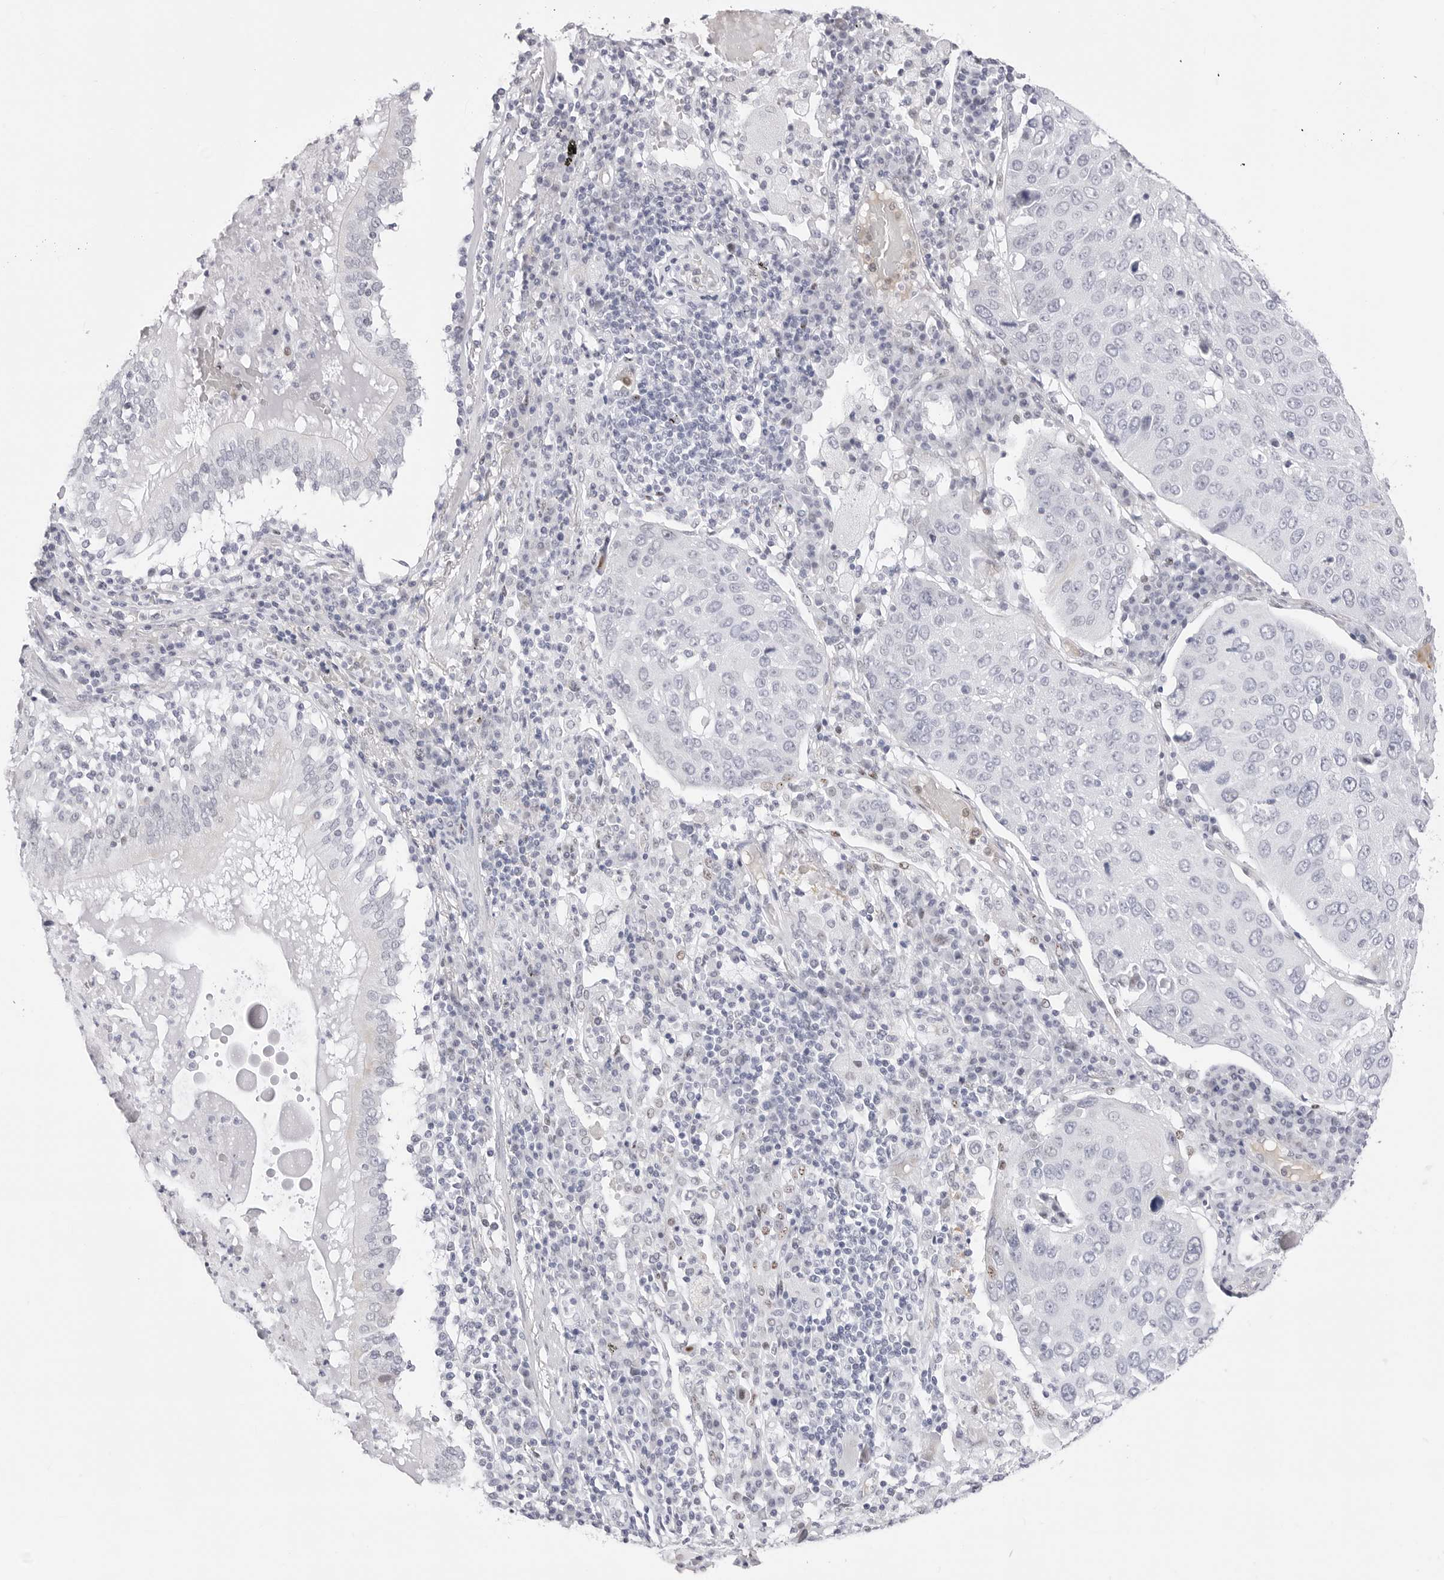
{"staining": {"intensity": "negative", "quantity": "none", "location": "none"}, "tissue": "lung cancer", "cell_type": "Tumor cells", "image_type": "cancer", "snomed": [{"axis": "morphology", "description": "Squamous cell carcinoma, NOS"}, {"axis": "topography", "description": "Lung"}], "caption": "Human lung squamous cell carcinoma stained for a protein using immunohistochemistry (IHC) reveals no staining in tumor cells.", "gene": "TSSK1B", "patient": {"sex": "male", "age": 65}}